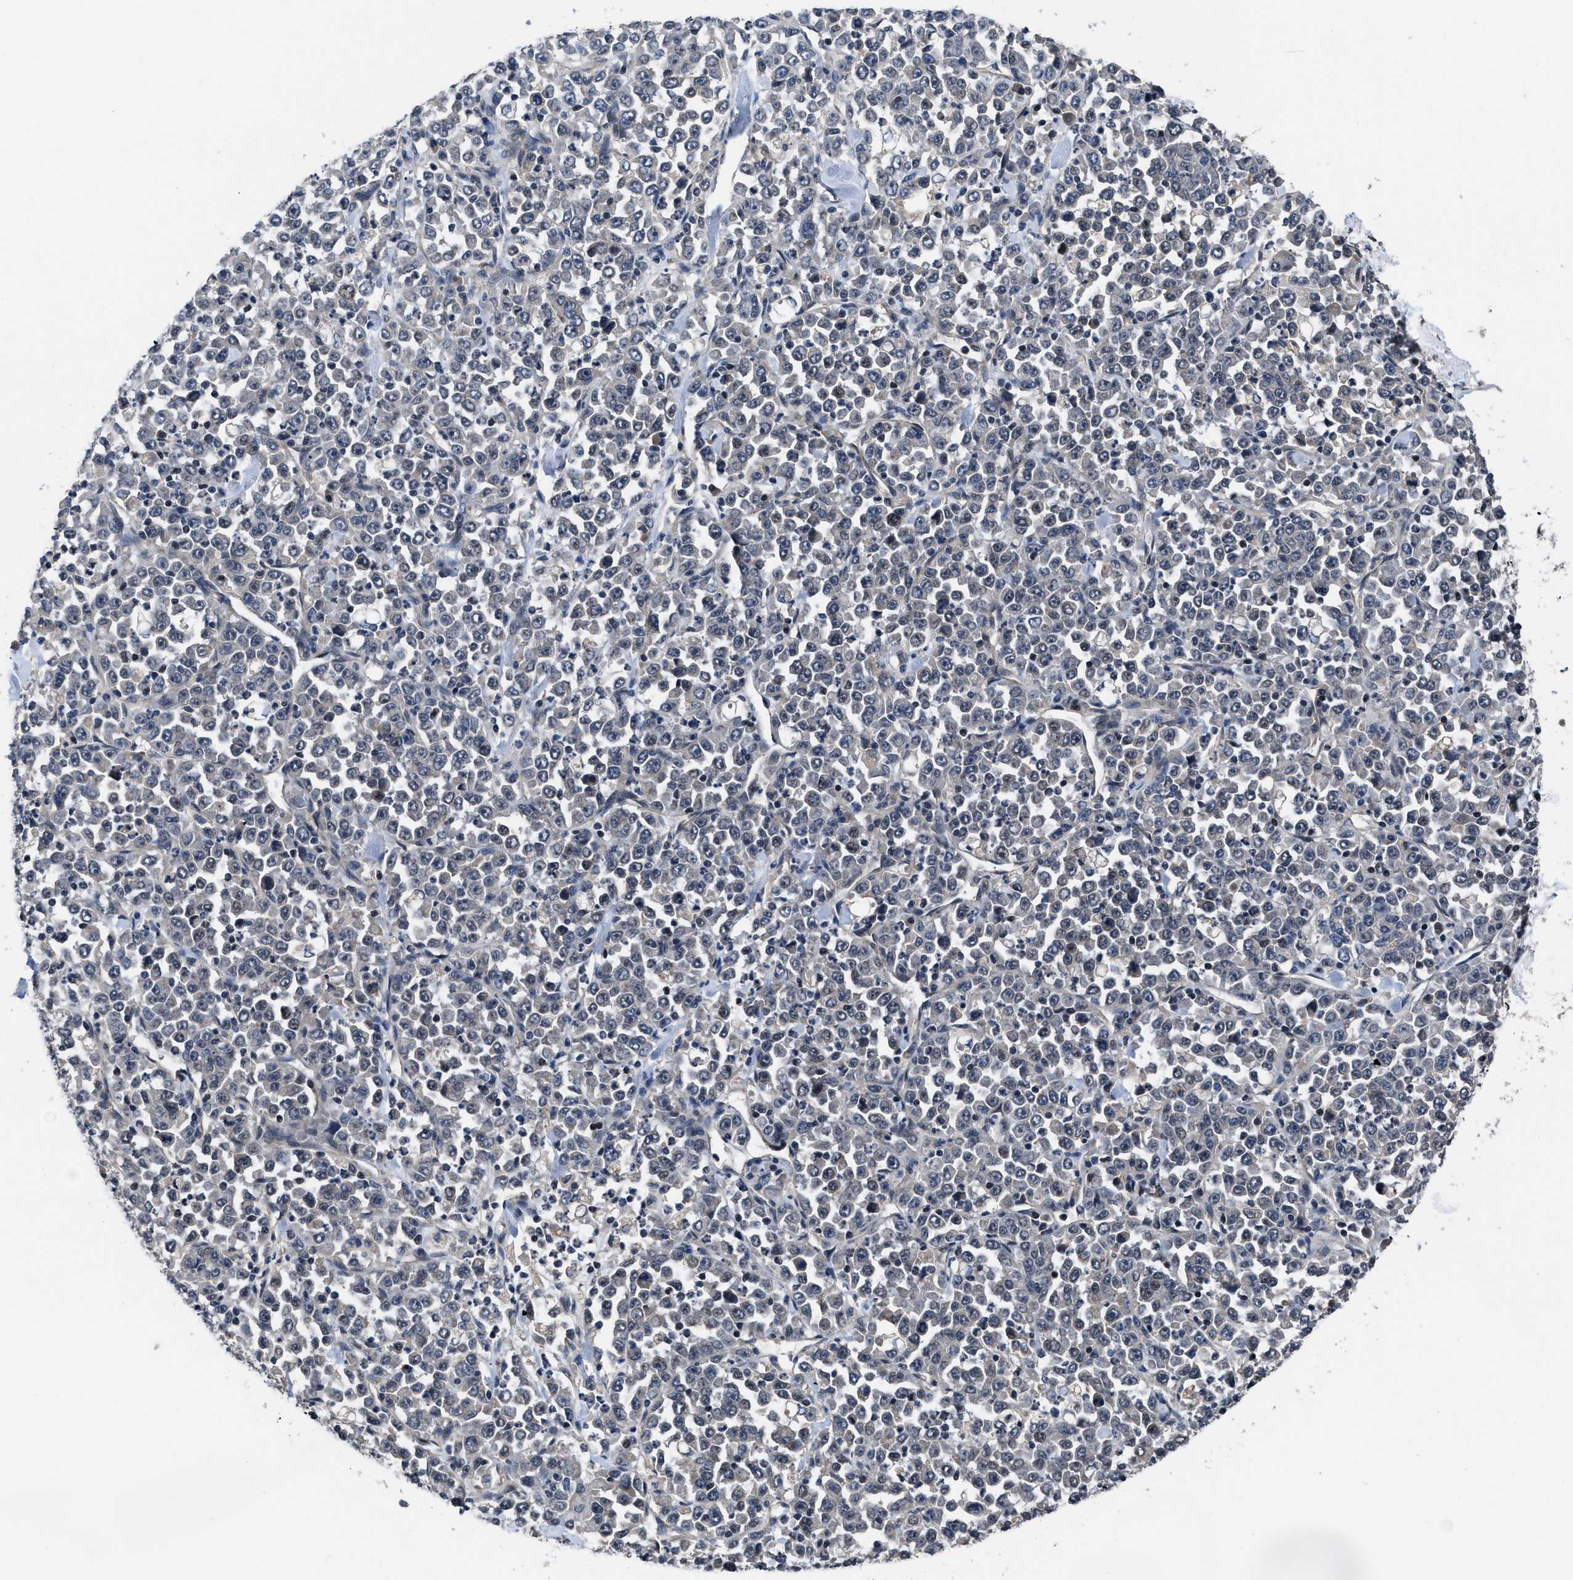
{"staining": {"intensity": "negative", "quantity": "none", "location": "none"}, "tissue": "stomach cancer", "cell_type": "Tumor cells", "image_type": "cancer", "snomed": [{"axis": "morphology", "description": "Normal tissue, NOS"}, {"axis": "morphology", "description": "Adenocarcinoma, NOS"}, {"axis": "topography", "description": "Stomach, upper"}, {"axis": "topography", "description": "Stomach"}], "caption": "The image exhibits no significant positivity in tumor cells of adenocarcinoma (stomach).", "gene": "DNAJC14", "patient": {"sex": "male", "age": 59}}